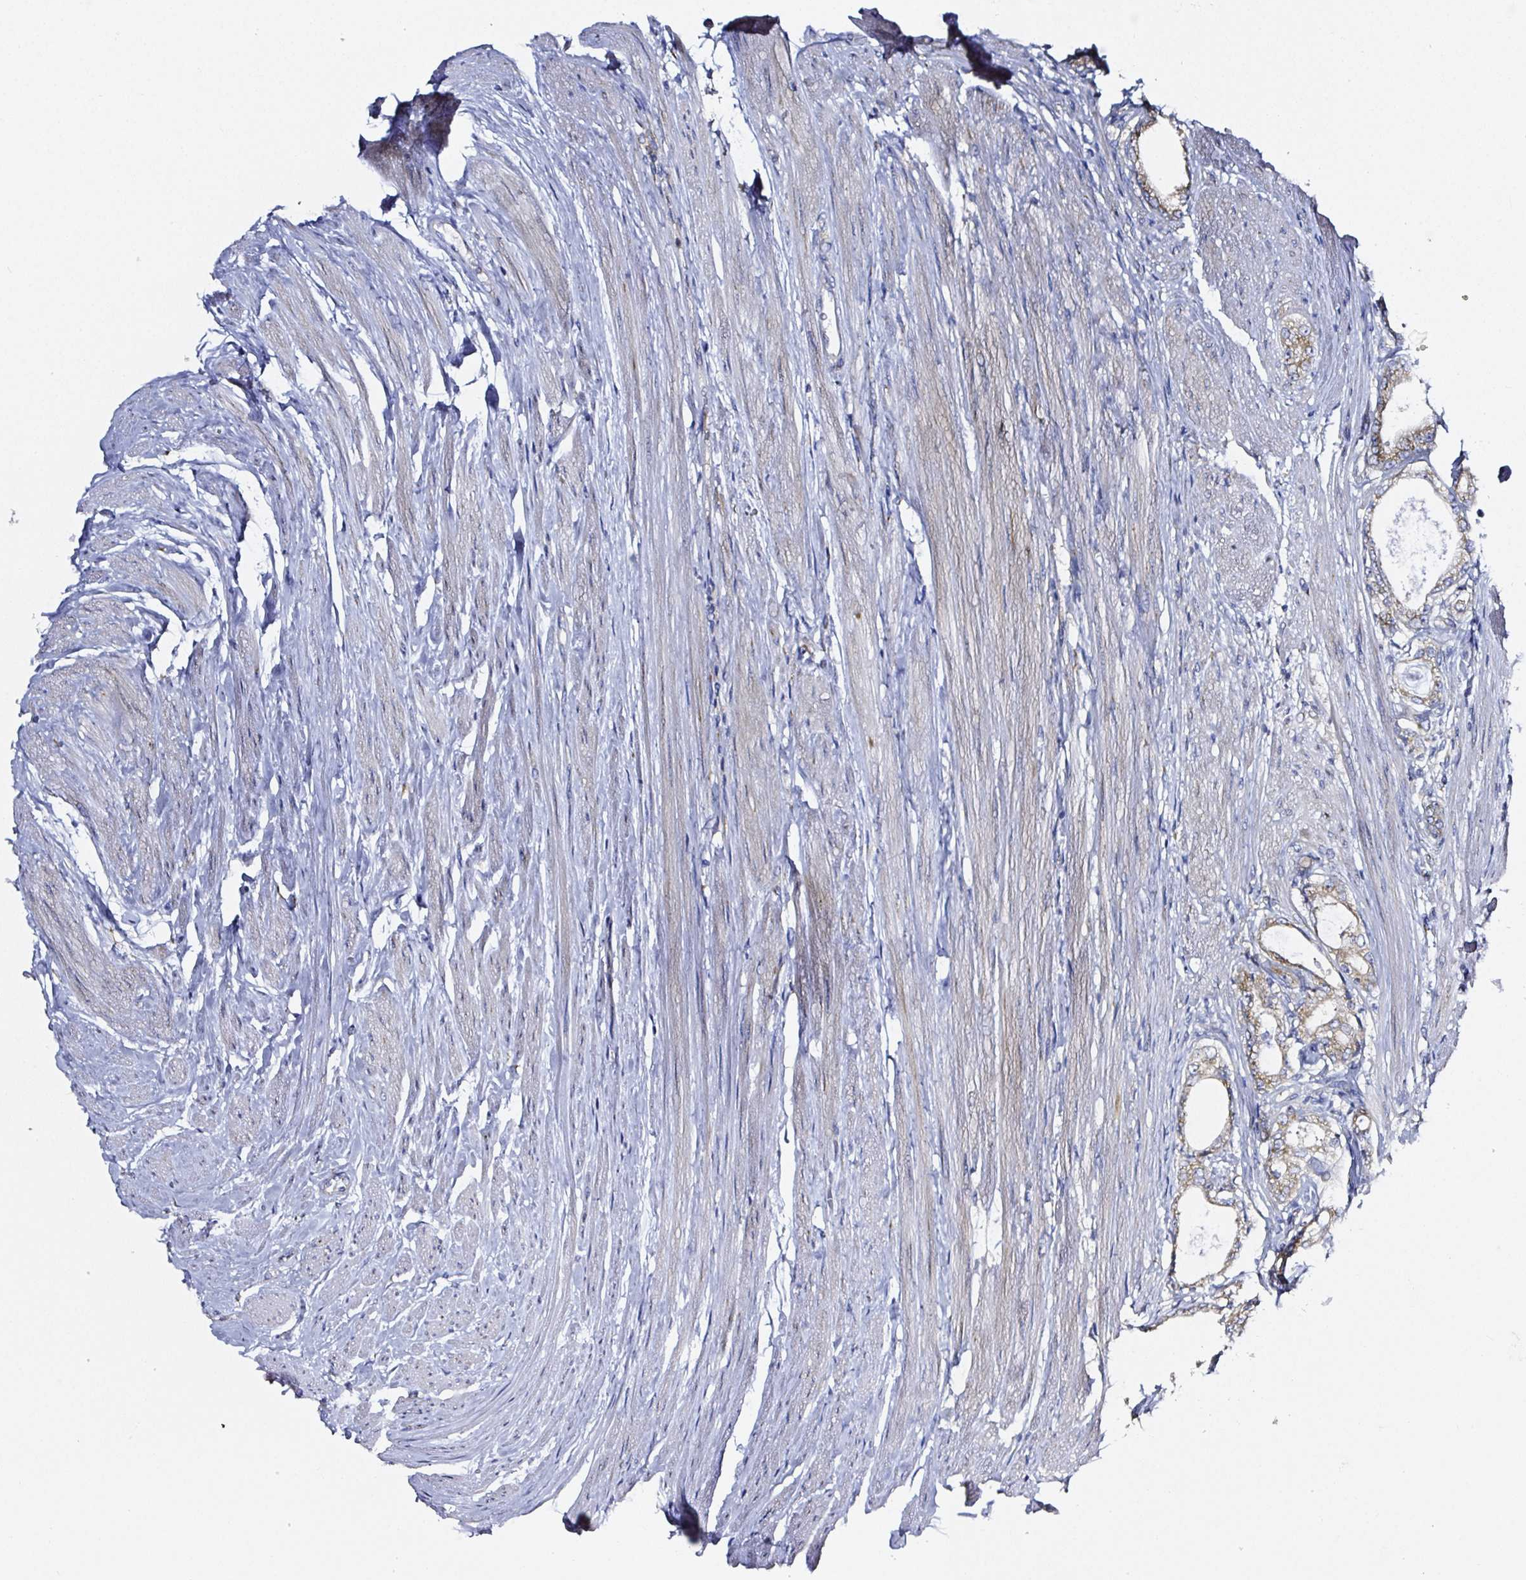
{"staining": {"intensity": "weak", "quantity": "<25%", "location": "cytoplasmic/membranous"}, "tissue": "prostate cancer", "cell_type": "Tumor cells", "image_type": "cancer", "snomed": [{"axis": "morphology", "description": "Adenocarcinoma, Low grade"}, {"axis": "topography", "description": "Prostate"}], "caption": "There is no significant positivity in tumor cells of low-grade adenocarcinoma (prostate).", "gene": "MLX", "patient": {"sex": "male", "age": 68}}